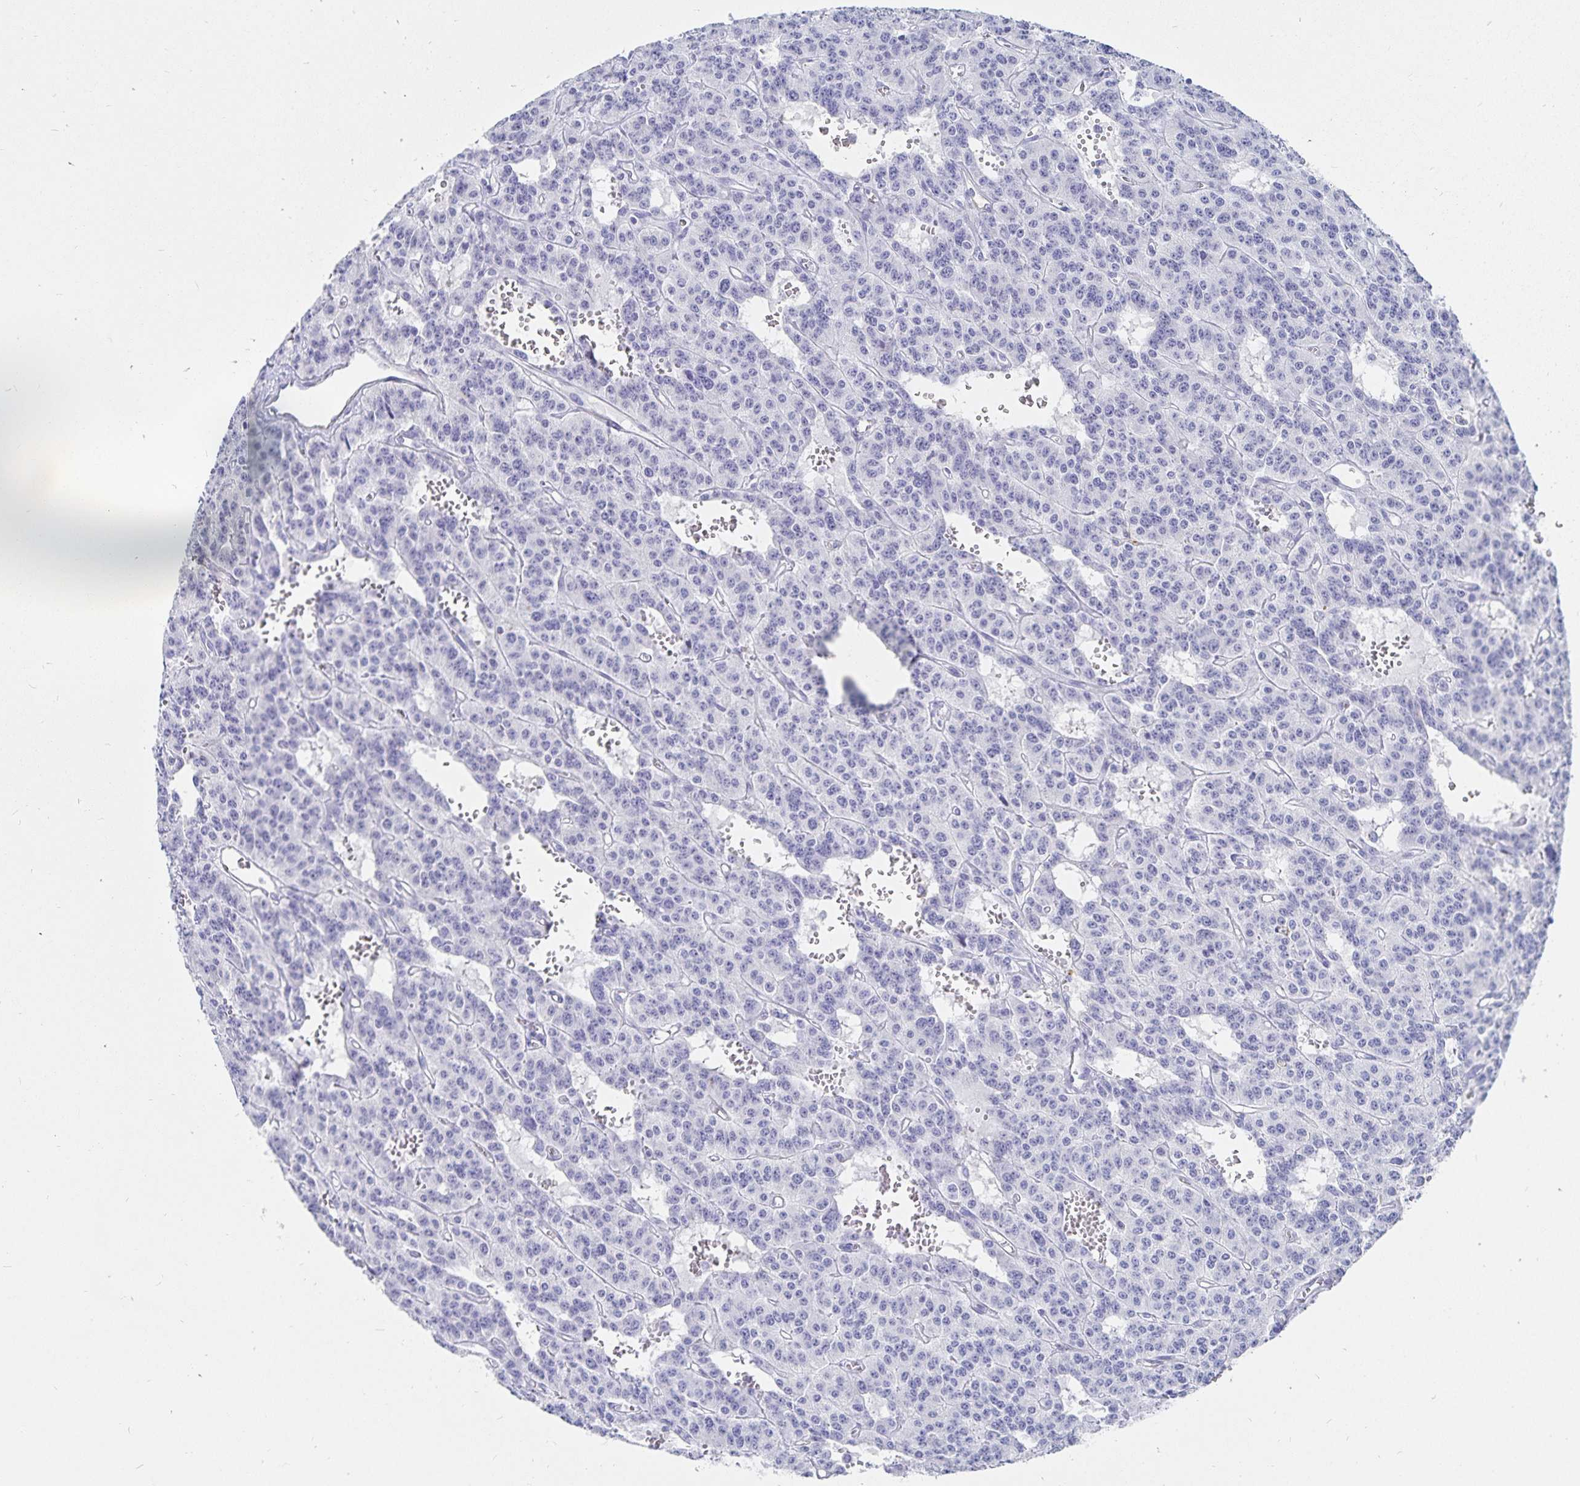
{"staining": {"intensity": "negative", "quantity": "none", "location": "none"}, "tissue": "carcinoid", "cell_type": "Tumor cells", "image_type": "cancer", "snomed": [{"axis": "morphology", "description": "Carcinoid, malignant, NOS"}, {"axis": "topography", "description": "Lung"}], "caption": "Photomicrograph shows no protein expression in tumor cells of carcinoid (malignant) tissue.", "gene": "INSL5", "patient": {"sex": "female", "age": 71}}